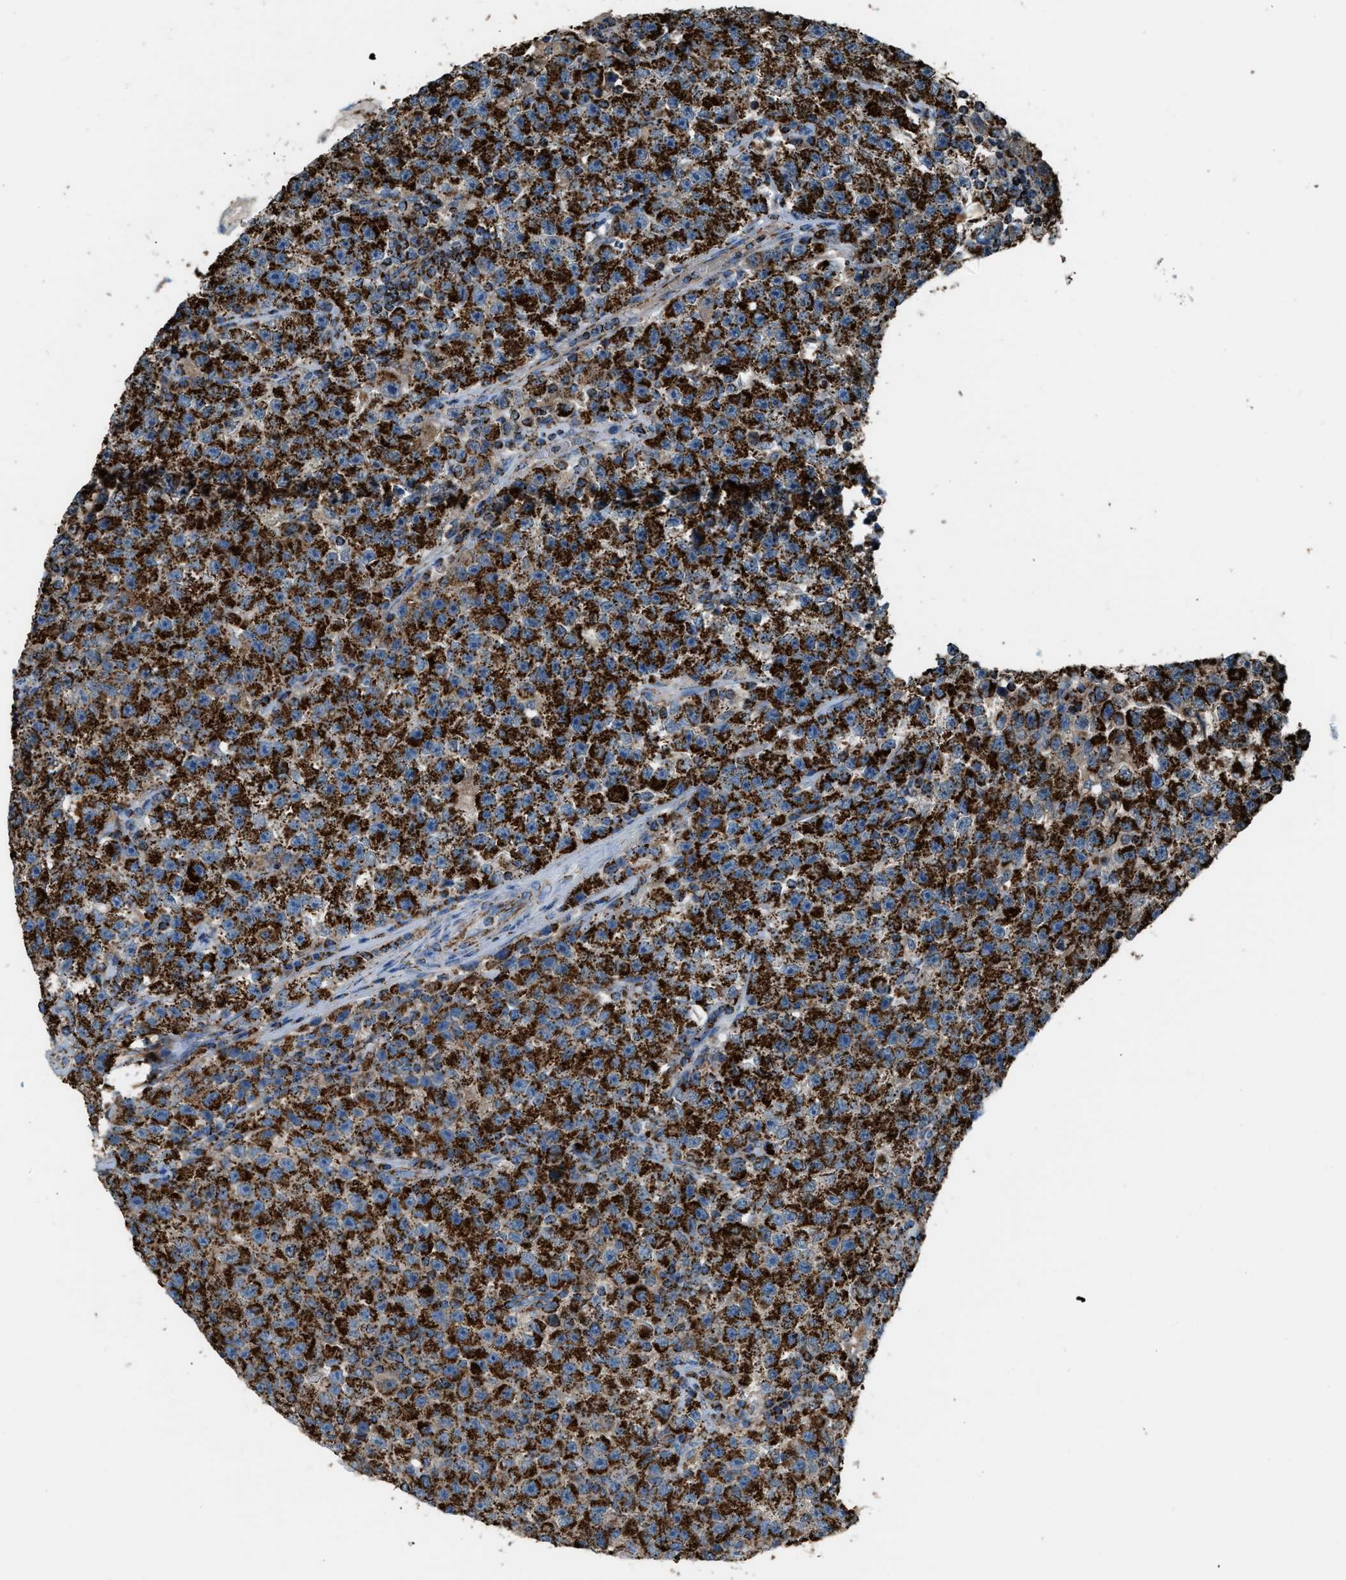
{"staining": {"intensity": "strong", "quantity": ">75%", "location": "cytoplasmic/membranous"}, "tissue": "testis cancer", "cell_type": "Tumor cells", "image_type": "cancer", "snomed": [{"axis": "morphology", "description": "Seminoma, NOS"}, {"axis": "topography", "description": "Testis"}], "caption": "Testis cancer (seminoma) was stained to show a protein in brown. There is high levels of strong cytoplasmic/membranous positivity in approximately >75% of tumor cells.", "gene": "MDH2", "patient": {"sex": "male", "age": 22}}